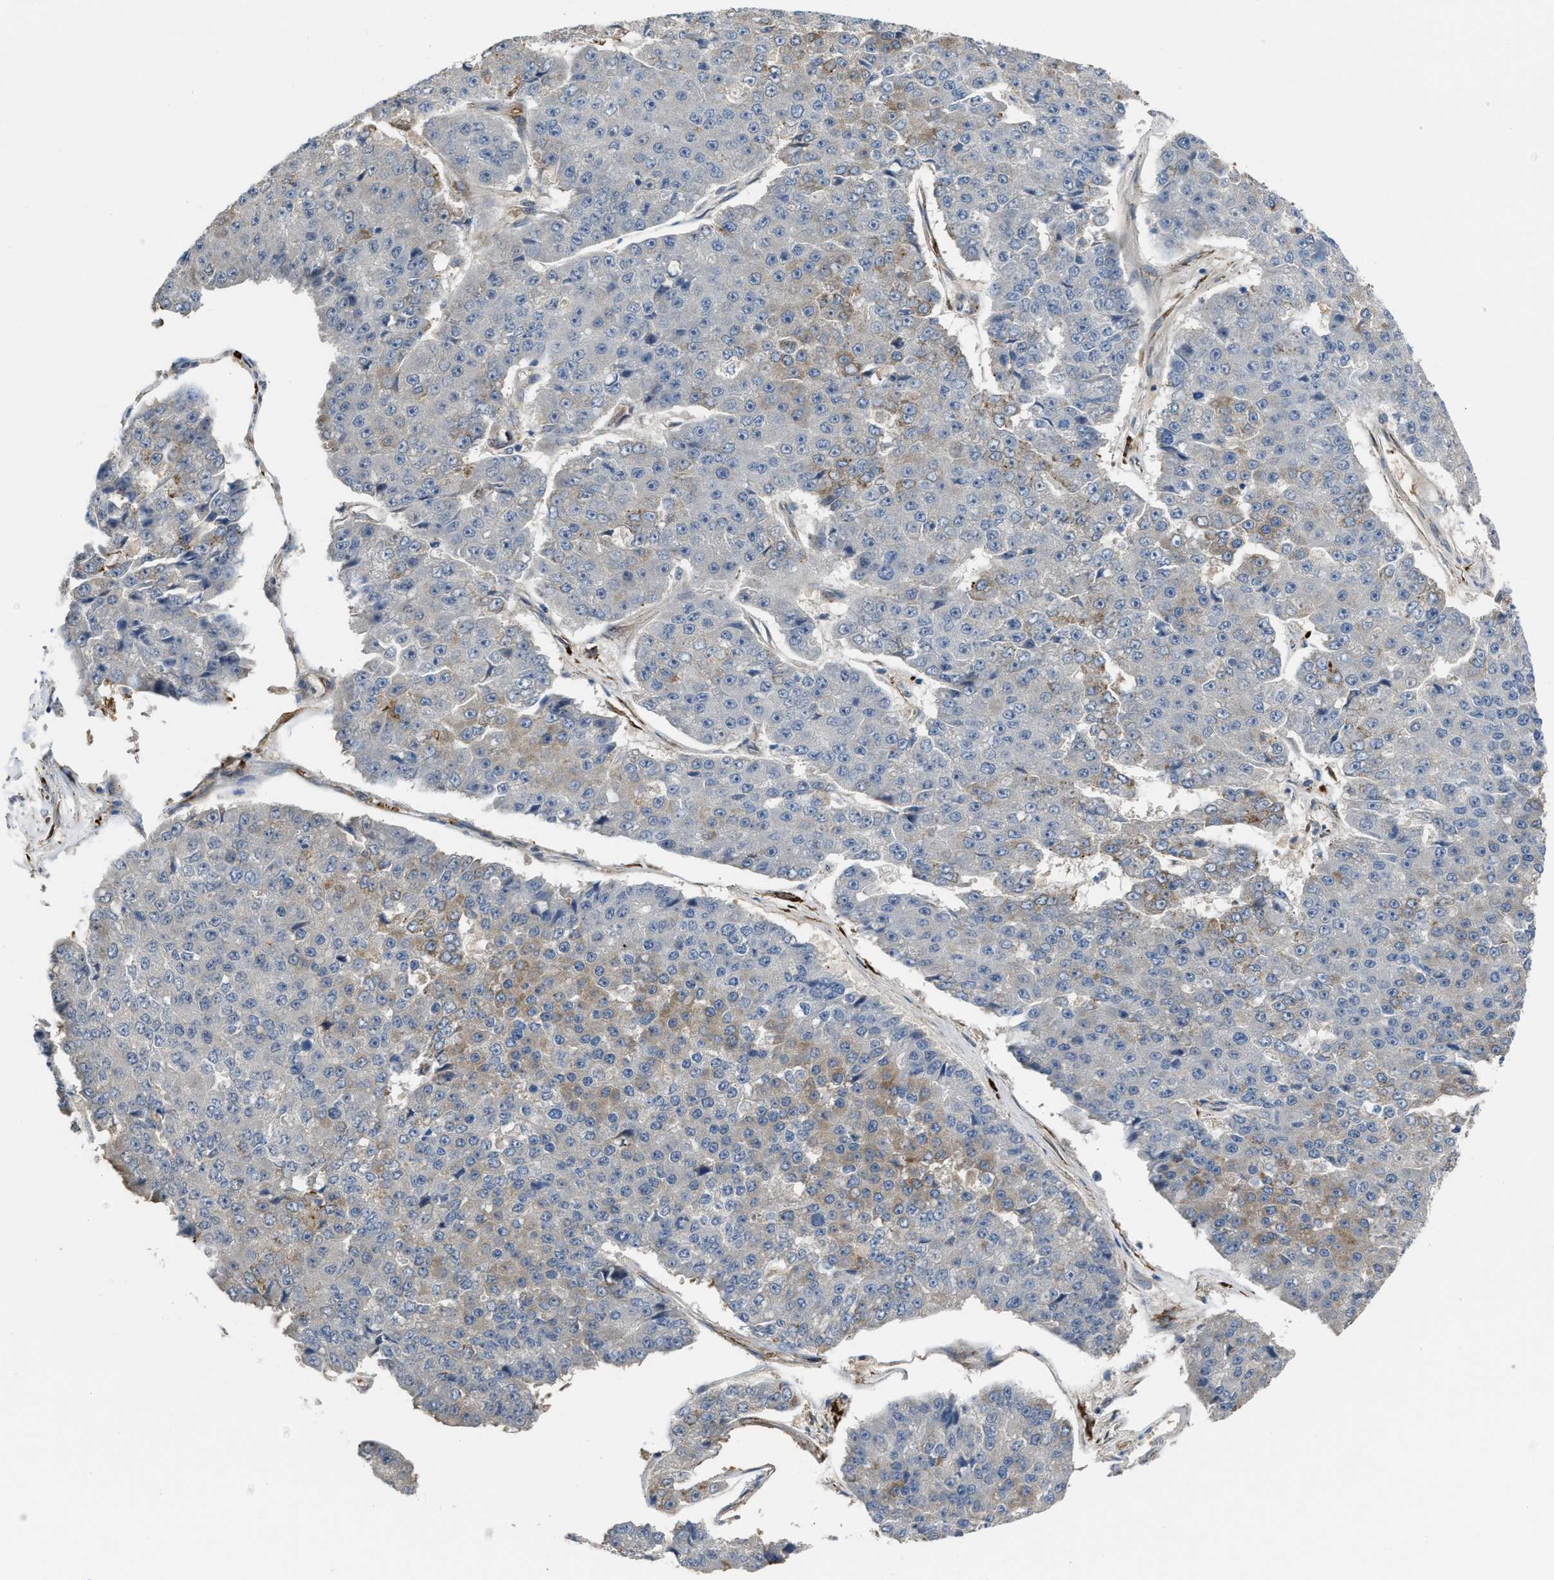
{"staining": {"intensity": "moderate", "quantity": "<25%", "location": "cytoplasmic/membranous"}, "tissue": "pancreatic cancer", "cell_type": "Tumor cells", "image_type": "cancer", "snomed": [{"axis": "morphology", "description": "Adenocarcinoma, NOS"}, {"axis": "topography", "description": "Pancreas"}], "caption": "The immunohistochemical stain shows moderate cytoplasmic/membranous positivity in tumor cells of pancreatic adenocarcinoma tissue. Using DAB (brown) and hematoxylin (blue) stains, captured at high magnification using brightfield microscopy.", "gene": "SELENOM", "patient": {"sex": "male", "age": 50}}